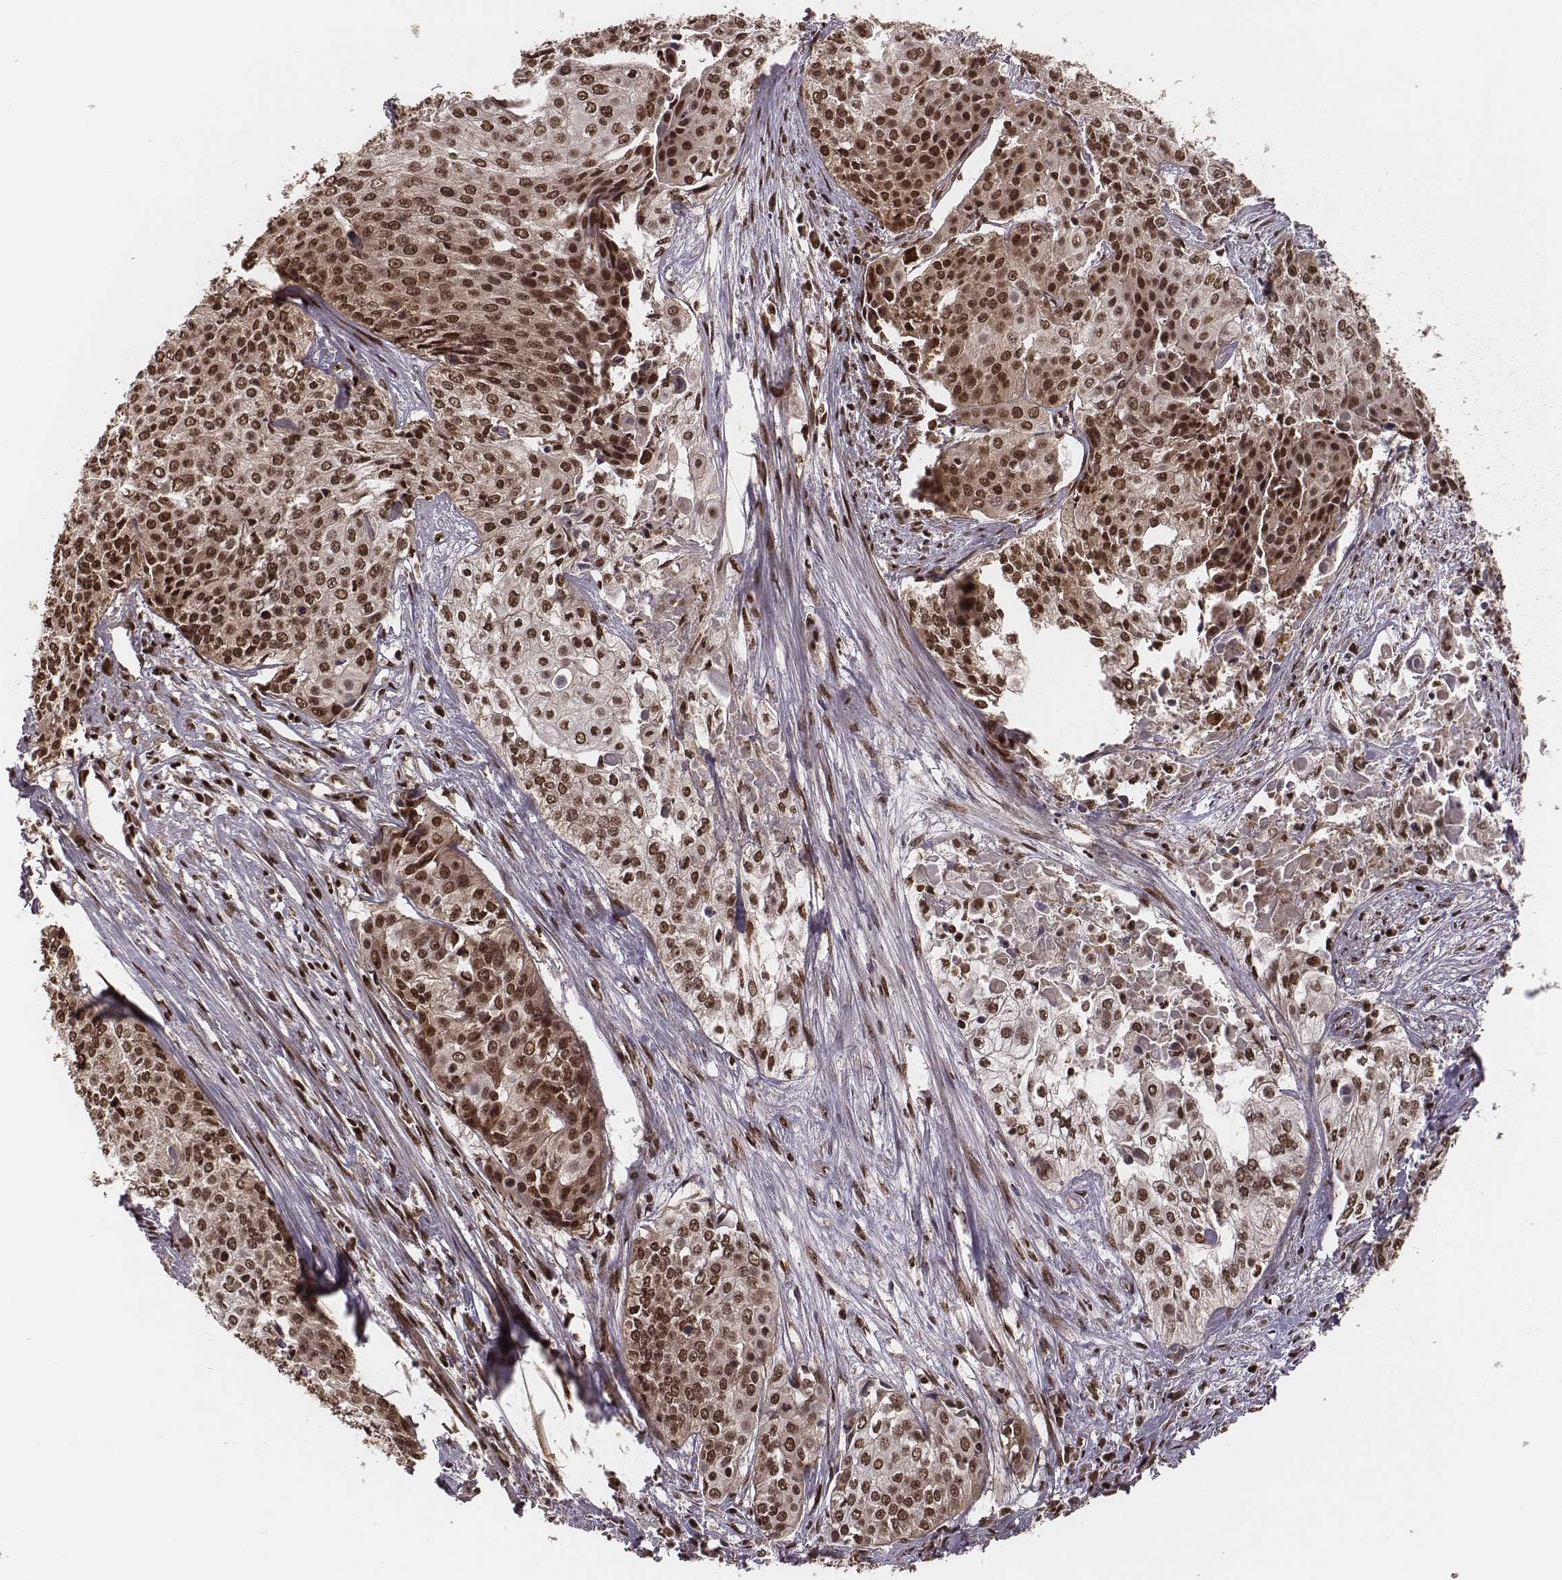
{"staining": {"intensity": "strong", "quantity": ">75%", "location": "nuclear"}, "tissue": "cervical cancer", "cell_type": "Tumor cells", "image_type": "cancer", "snomed": [{"axis": "morphology", "description": "Squamous cell carcinoma, NOS"}, {"axis": "topography", "description": "Cervix"}], "caption": "Brown immunohistochemical staining in cervical cancer reveals strong nuclear expression in approximately >75% of tumor cells.", "gene": "NFX1", "patient": {"sex": "female", "age": 39}}